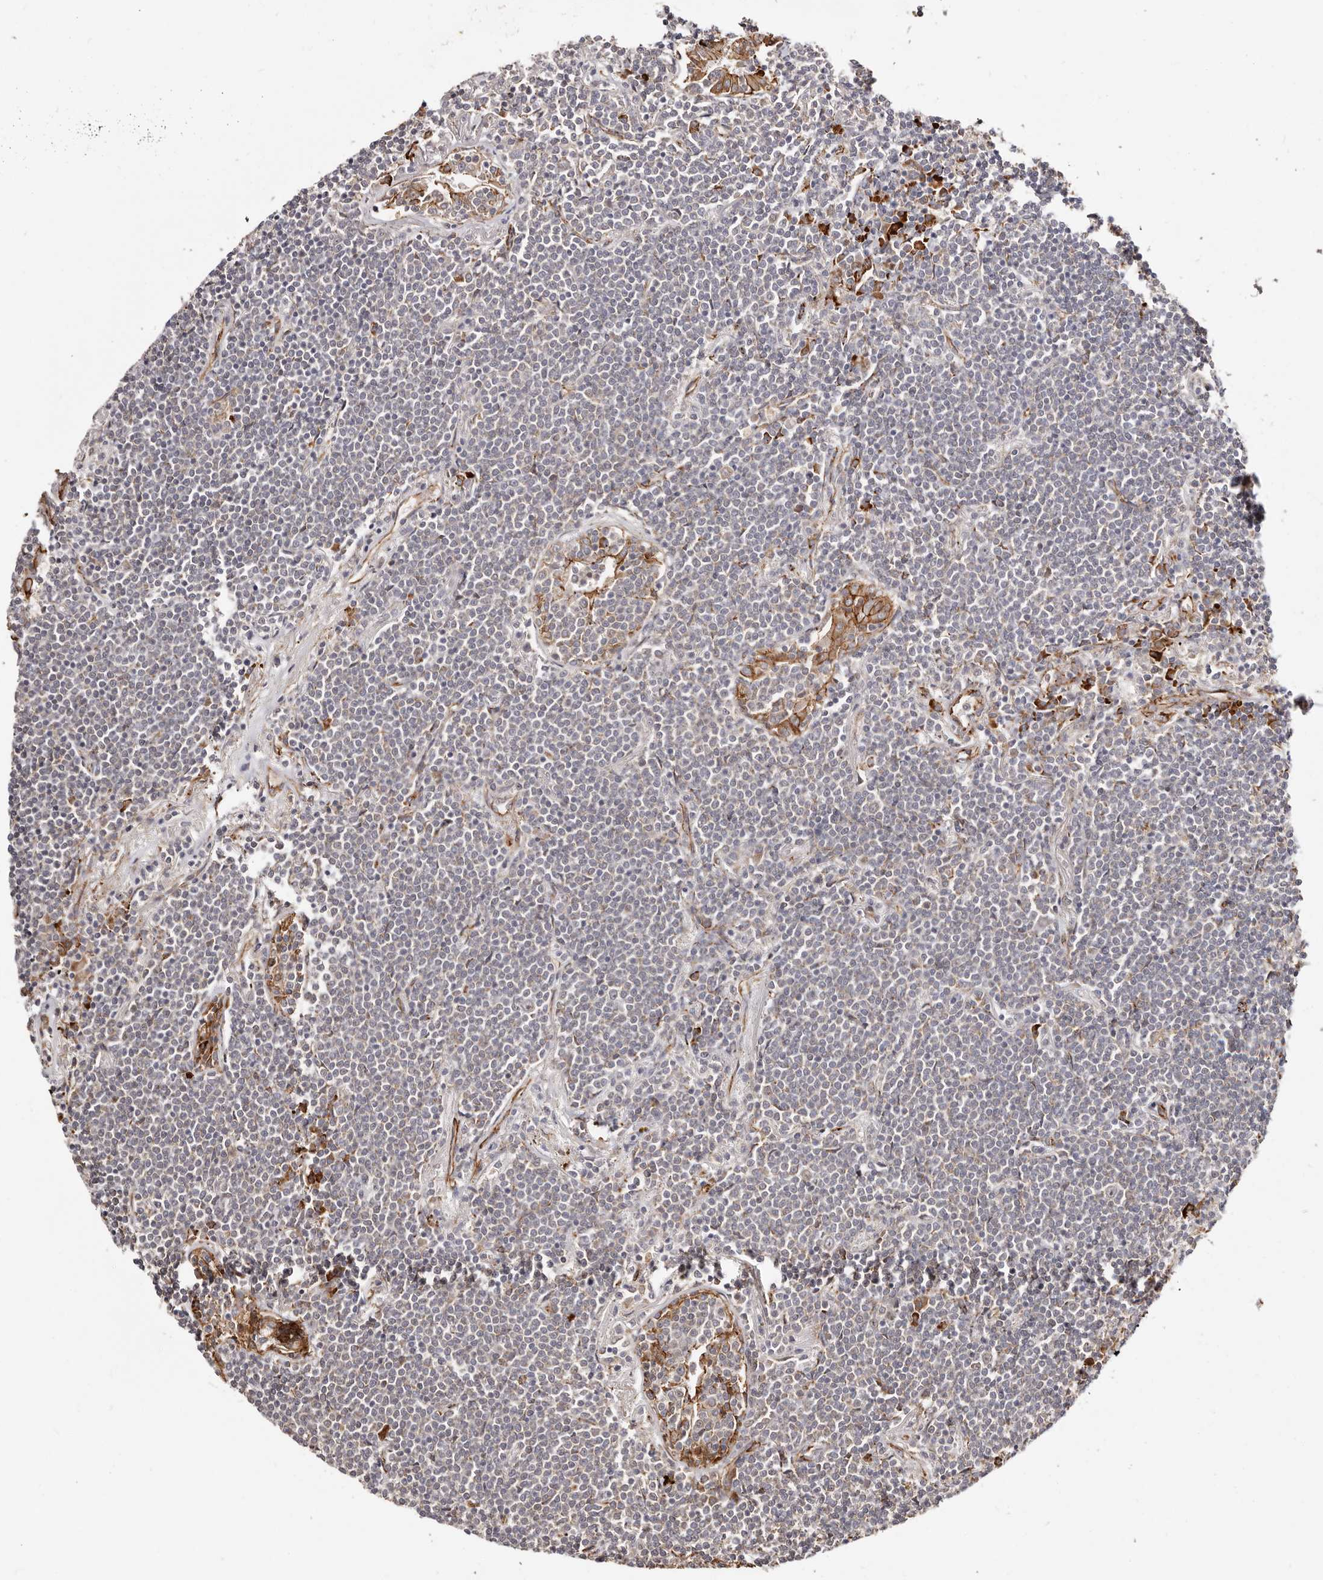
{"staining": {"intensity": "negative", "quantity": "none", "location": "none"}, "tissue": "lymphoma", "cell_type": "Tumor cells", "image_type": "cancer", "snomed": [{"axis": "morphology", "description": "Malignant lymphoma, non-Hodgkin's type, Low grade"}, {"axis": "topography", "description": "Lung"}], "caption": "Micrograph shows no protein positivity in tumor cells of lymphoma tissue.", "gene": "CTNNB1", "patient": {"sex": "female", "age": 71}}